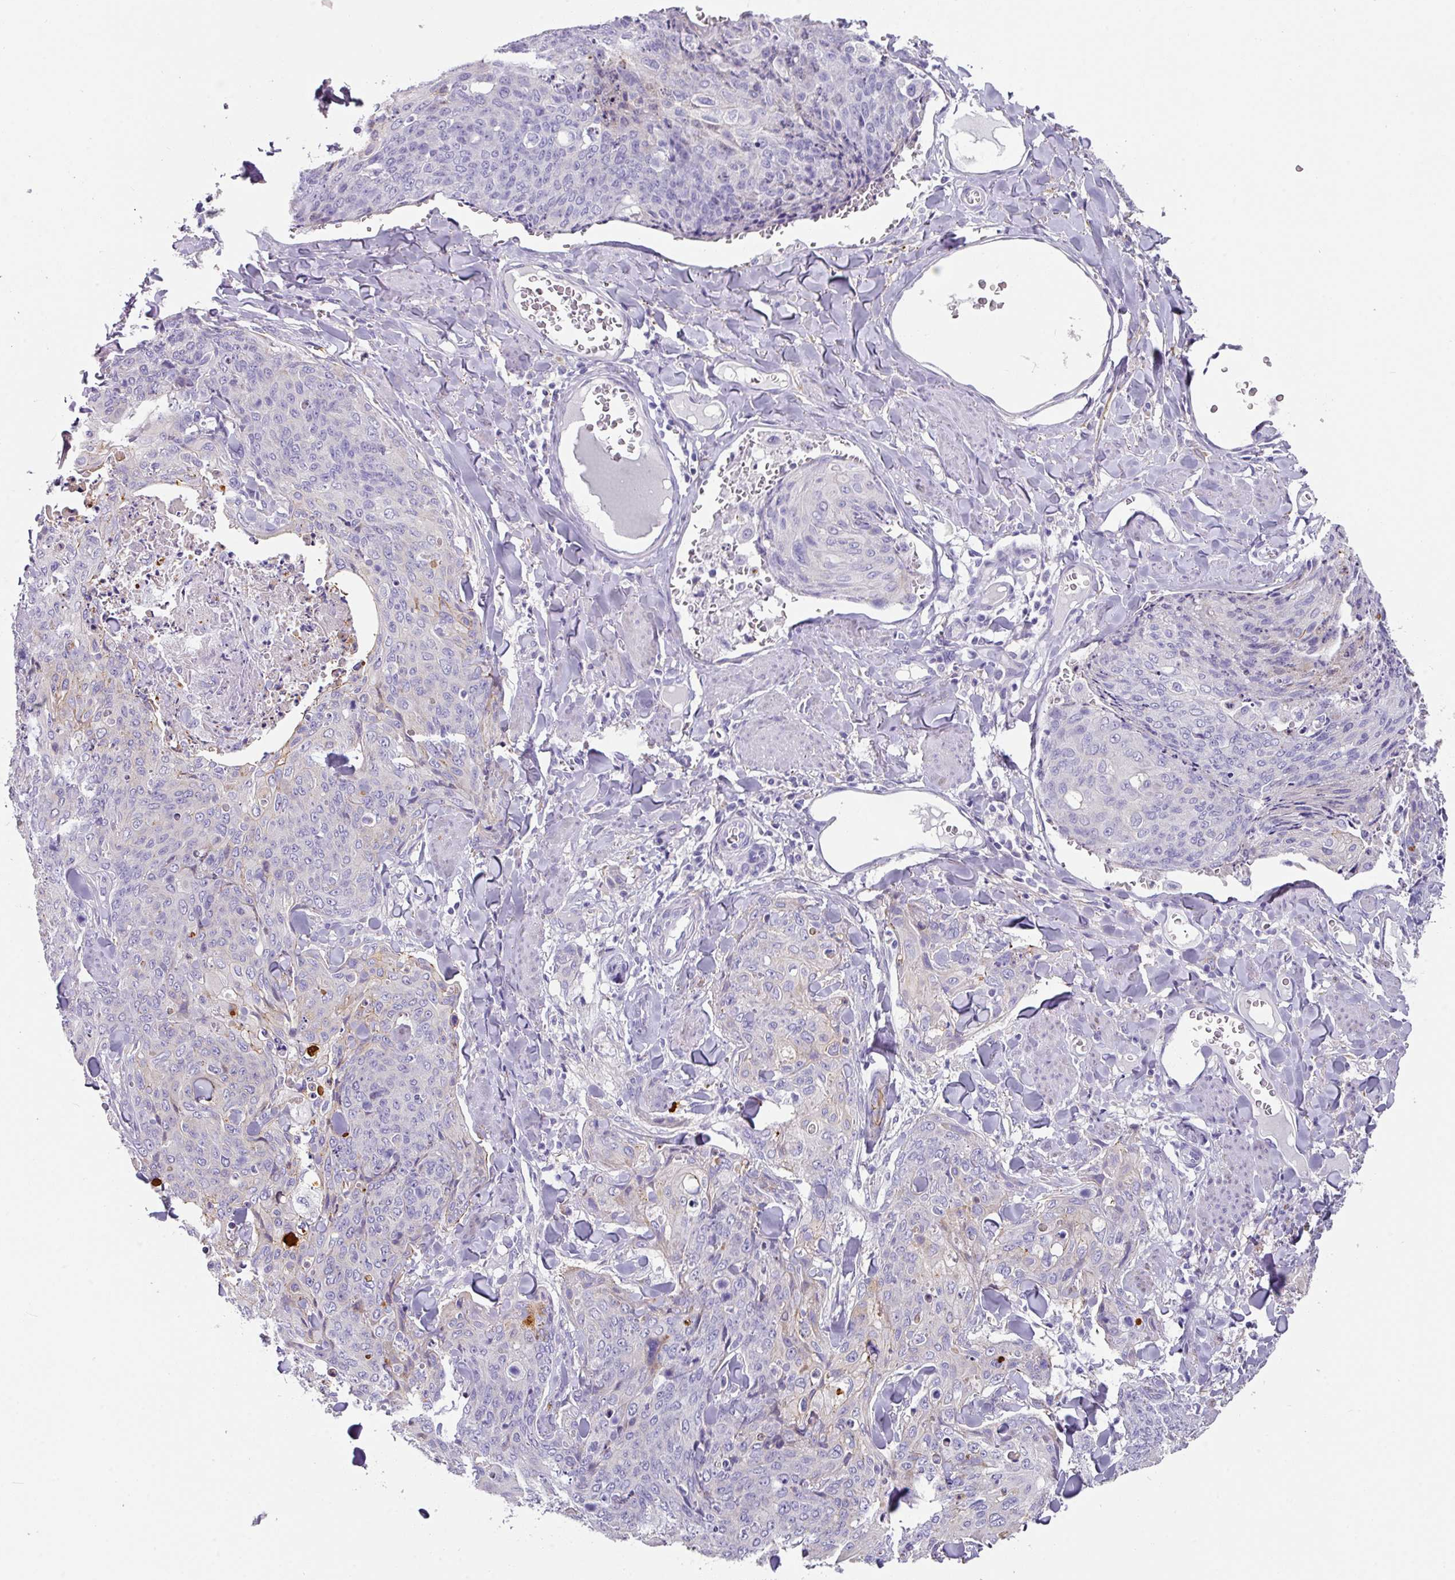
{"staining": {"intensity": "negative", "quantity": "none", "location": "none"}, "tissue": "skin cancer", "cell_type": "Tumor cells", "image_type": "cancer", "snomed": [{"axis": "morphology", "description": "Squamous cell carcinoma, NOS"}, {"axis": "topography", "description": "Skin"}, {"axis": "topography", "description": "Vulva"}], "caption": "Immunohistochemistry (IHC) photomicrograph of squamous cell carcinoma (skin) stained for a protein (brown), which reveals no expression in tumor cells. (Stains: DAB (3,3'-diaminobenzidine) immunohistochemistry with hematoxylin counter stain, Microscopy: brightfield microscopy at high magnification).", "gene": "ANKRD29", "patient": {"sex": "female", "age": 85}}